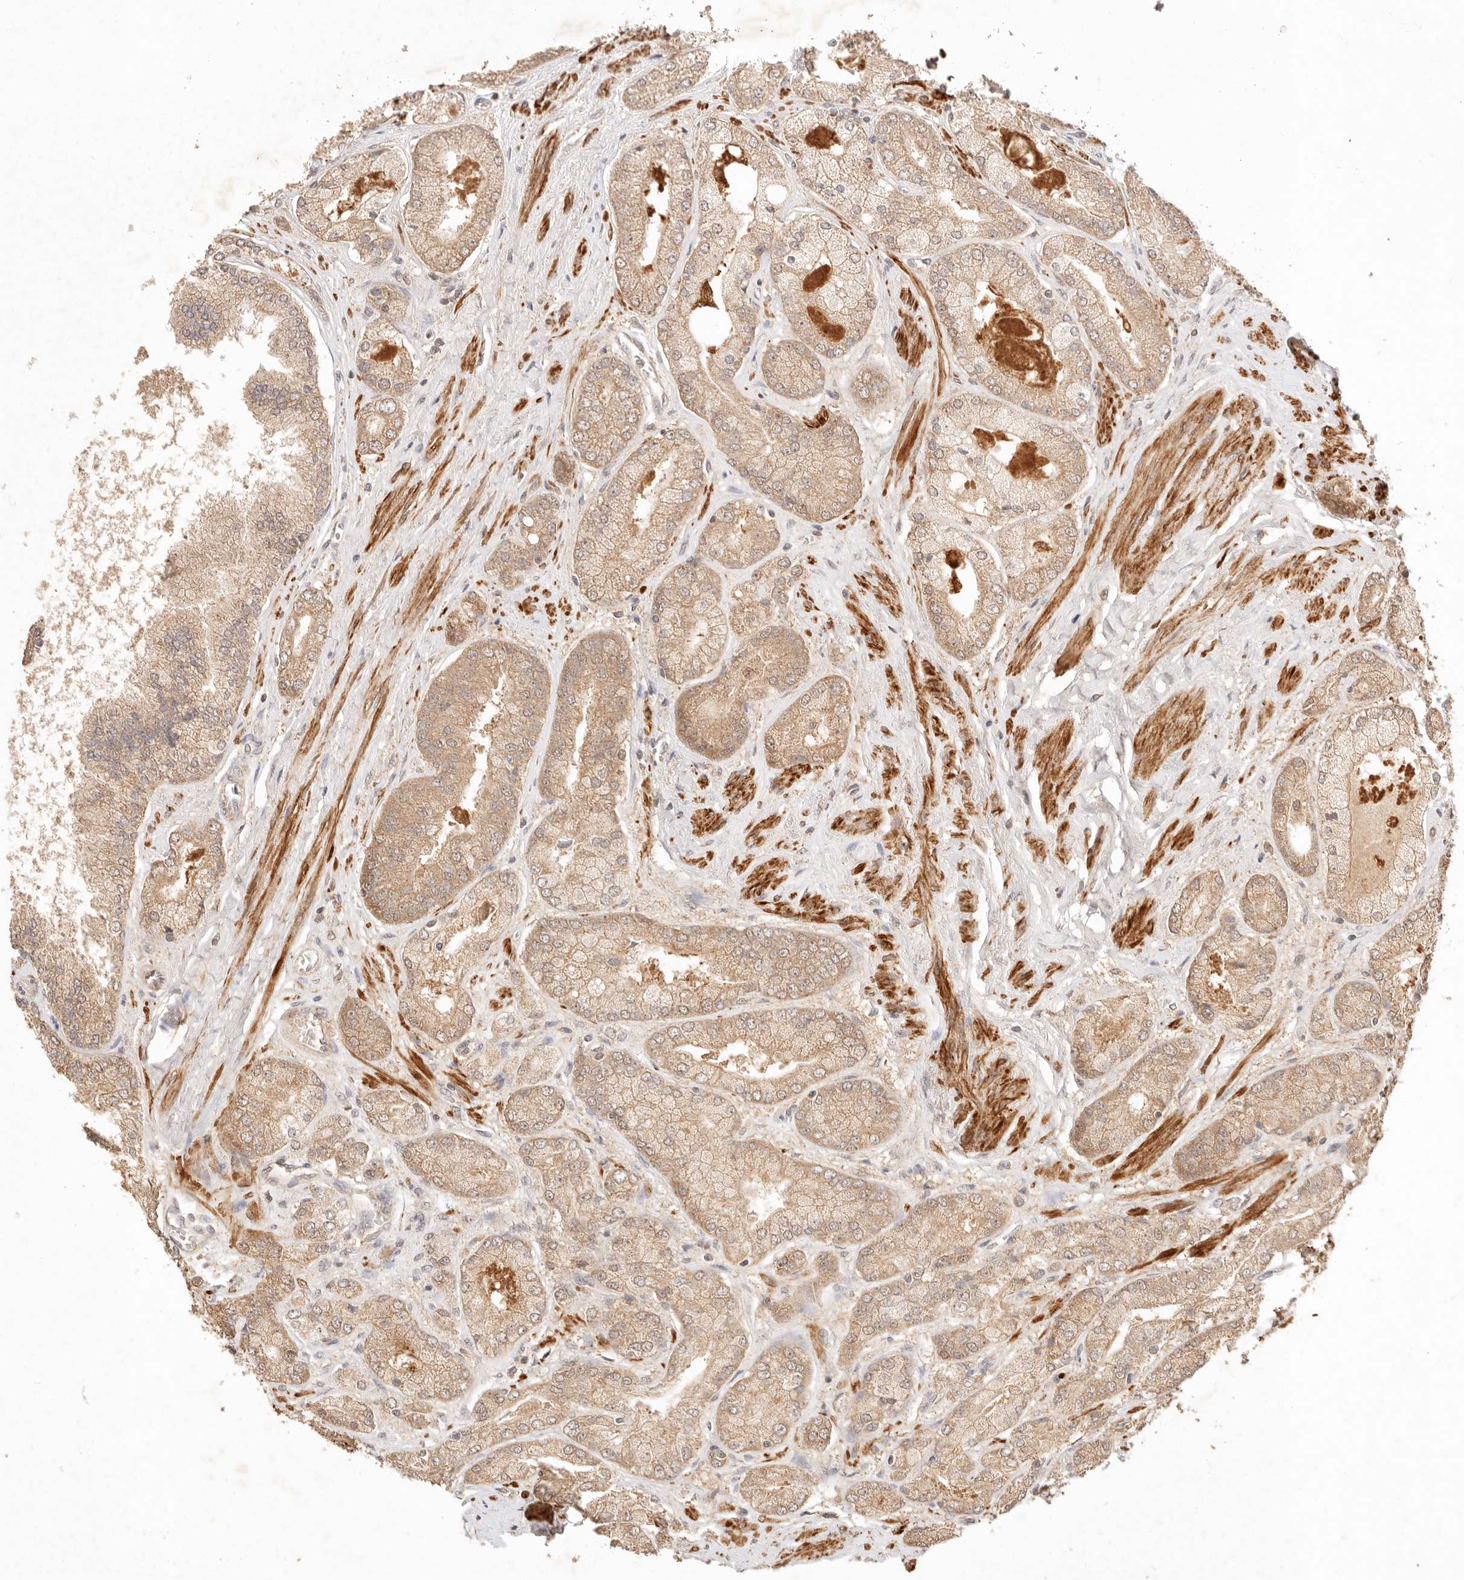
{"staining": {"intensity": "moderate", "quantity": ">75%", "location": "cytoplasmic/membranous"}, "tissue": "prostate cancer", "cell_type": "Tumor cells", "image_type": "cancer", "snomed": [{"axis": "morphology", "description": "Adenocarcinoma, High grade"}, {"axis": "topography", "description": "Prostate"}], "caption": "Immunohistochemical staining of prostate adenocarcinoma (high-grade) exhibits medium levels of moderate cytoplasmic/membranous protein expression in approximately >75% of tumor cells.", "gene": "TRIM11", "patient": {"sex": "male", "age": 58}}